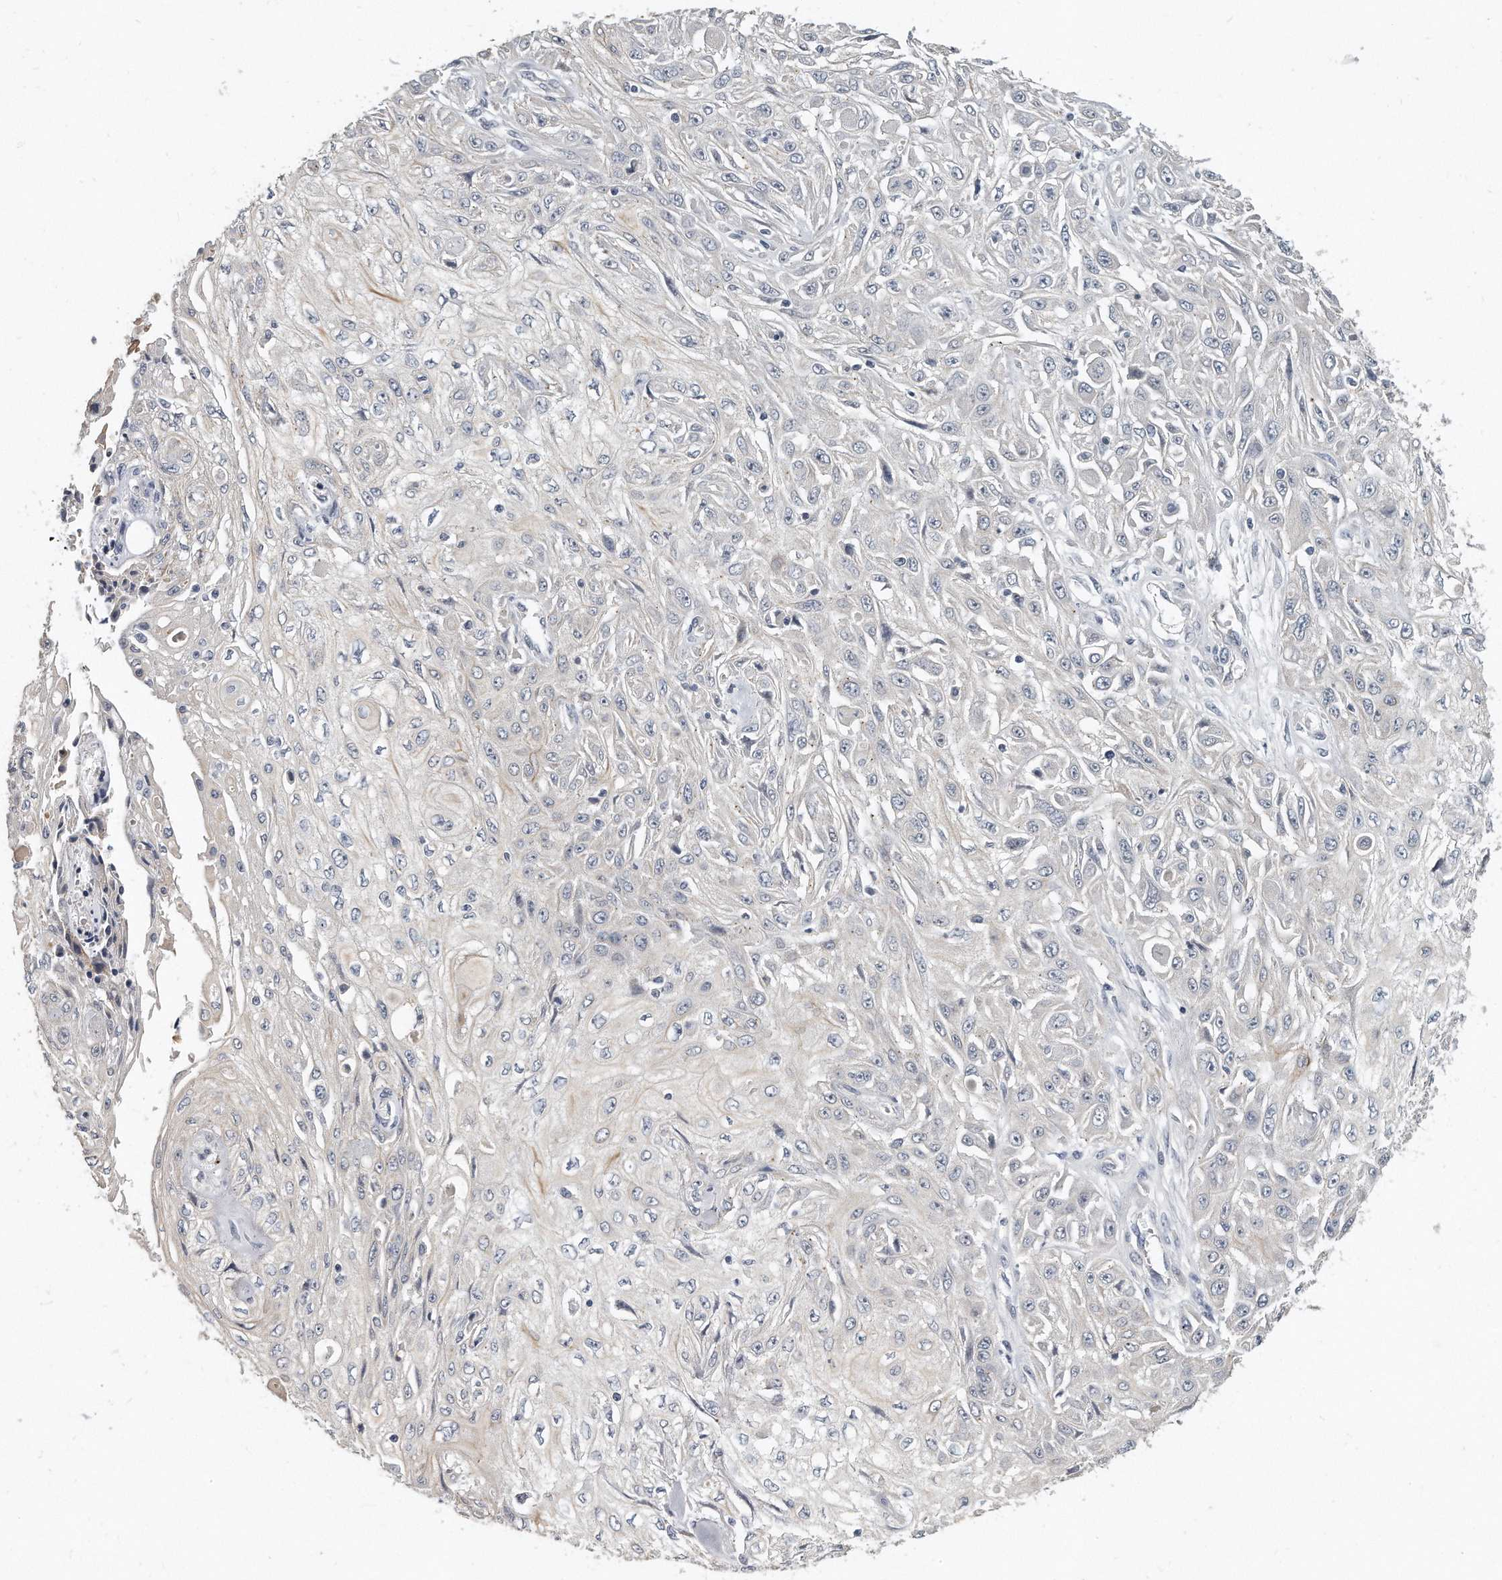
{"staining": {"intensity": "weak", "quantity": "<25%", "location": "cytoplasmic/membranous"}, "tissue": "skin cancer", "cell_type": "Tumor cells", "image_type": "cancer", "snomed": [{"axis": "morphology", "description": "Squamous cell carcinoma, NOS"}, {"axis": "morphology", "description": "Squamous cell carcinoma, metastatic, NOS"}, {"axis": "topography", "description": "Skin"}, {"axis": "topography", "description": "Lymph node"}], "caption": "The photomicrograph reveals no significant positivity in tumor cells of skin squamous cell carcinoma. (Brightfield microscopy of DAB (3,3'-diaminobenzidine) immunohistochemistry (IHC) at high magnification).", "gene": "KLHL7", "patient": {"sex": "male", "age": 75}}